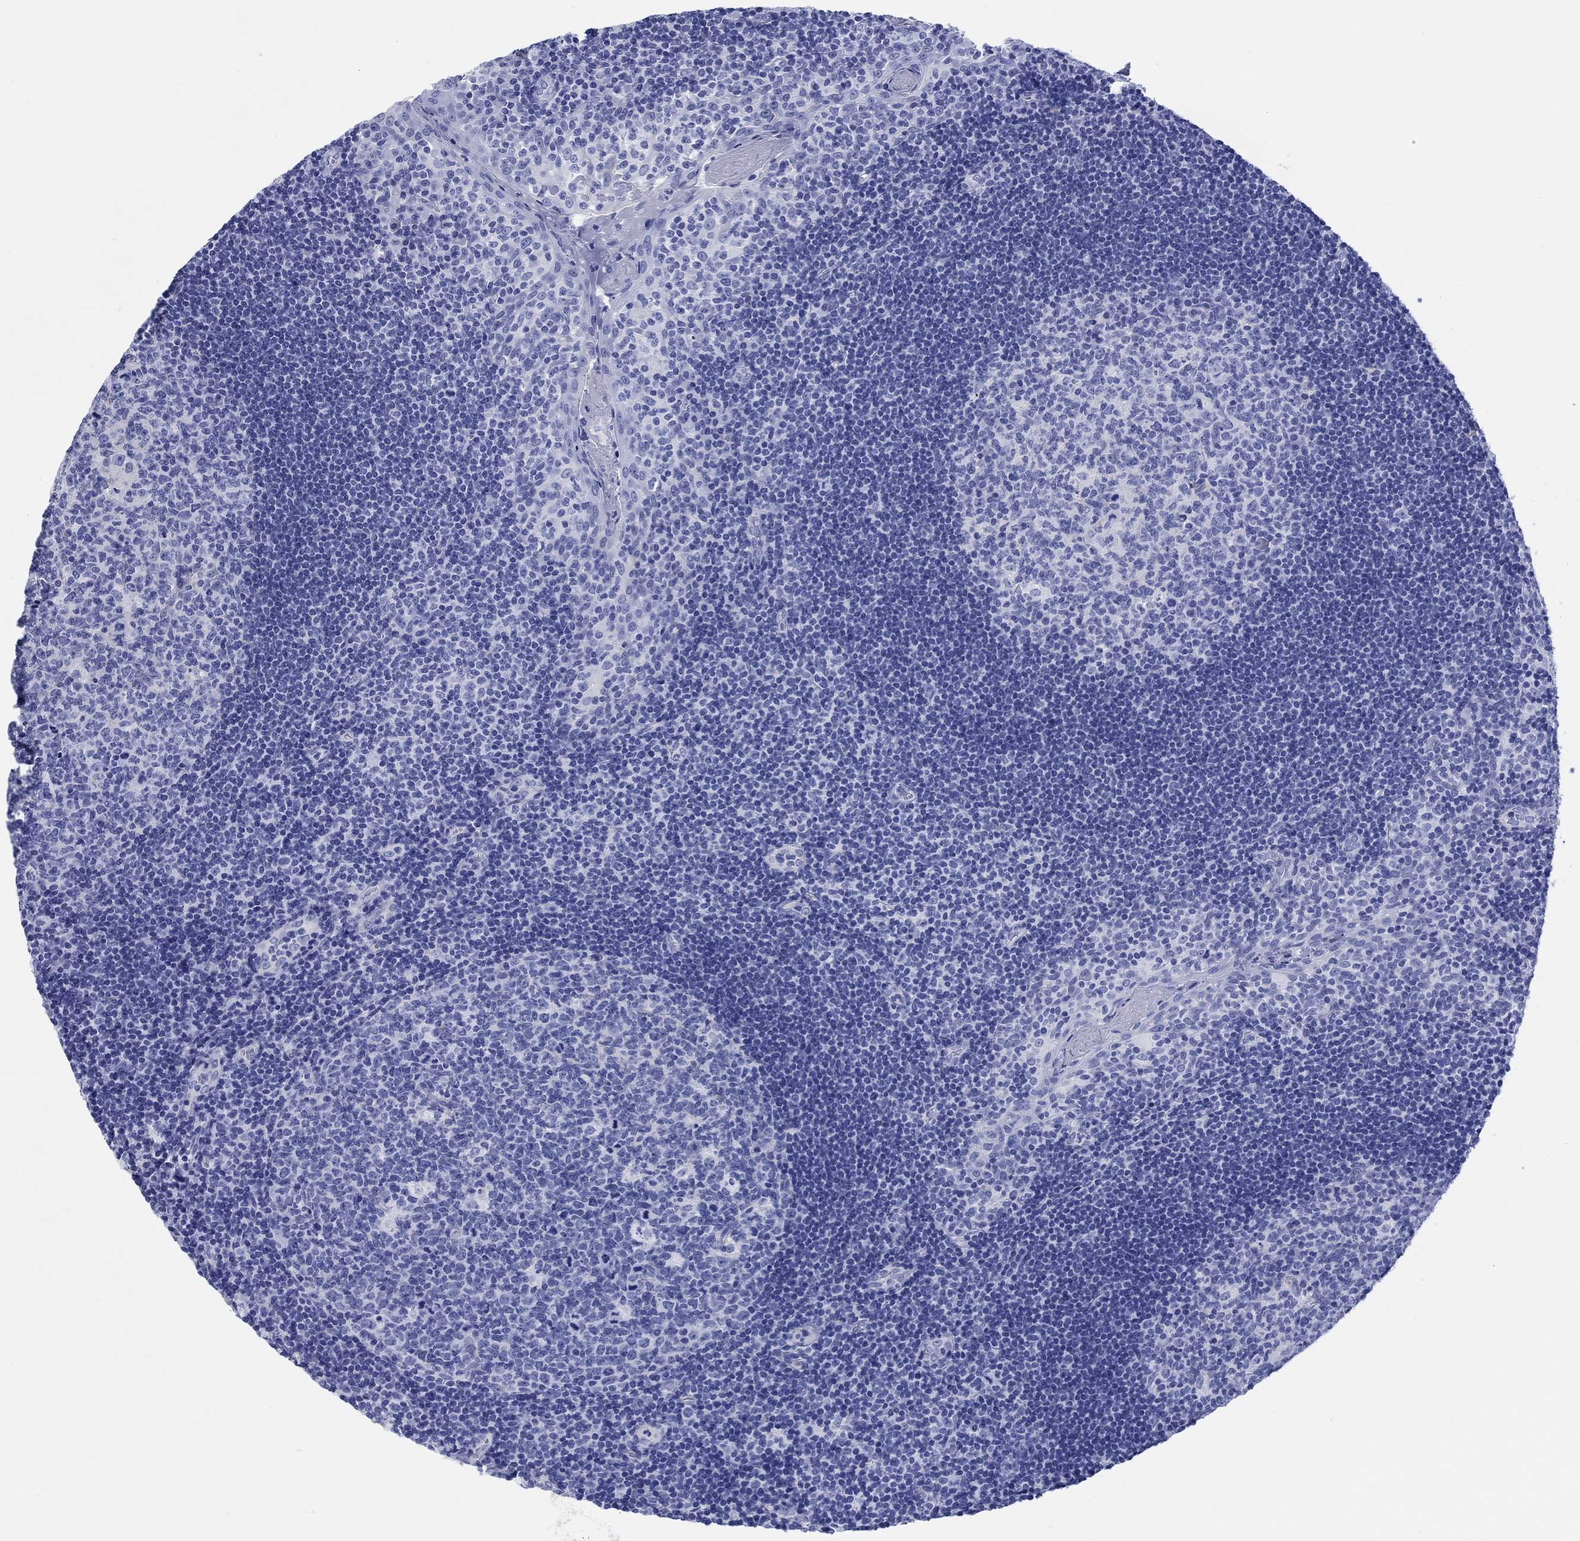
{"staining": {"intensity": "negative", "quantity": "none", "location": "none"}, "tissue": "tonsil", "cell_type": "Germinal center cells", "image_type": "normal", "snomed": [{"axis": "morphology", "description": "Normal tissue, NOS"}, {"axis": "topography", "description": "Tonsil"}], "caption": "A photomicrograph of tonsil stained for a protein reveals no brown staining in germinal center cells. Brightfield microscopy of immunohistochemistry stained with DAB (3,3'-diaminobenzidine) (brown) and hematoxylin (blue), captured at high magnification.", "gene": "RD3L", "patient": {"sex": "female", "age": 13}}